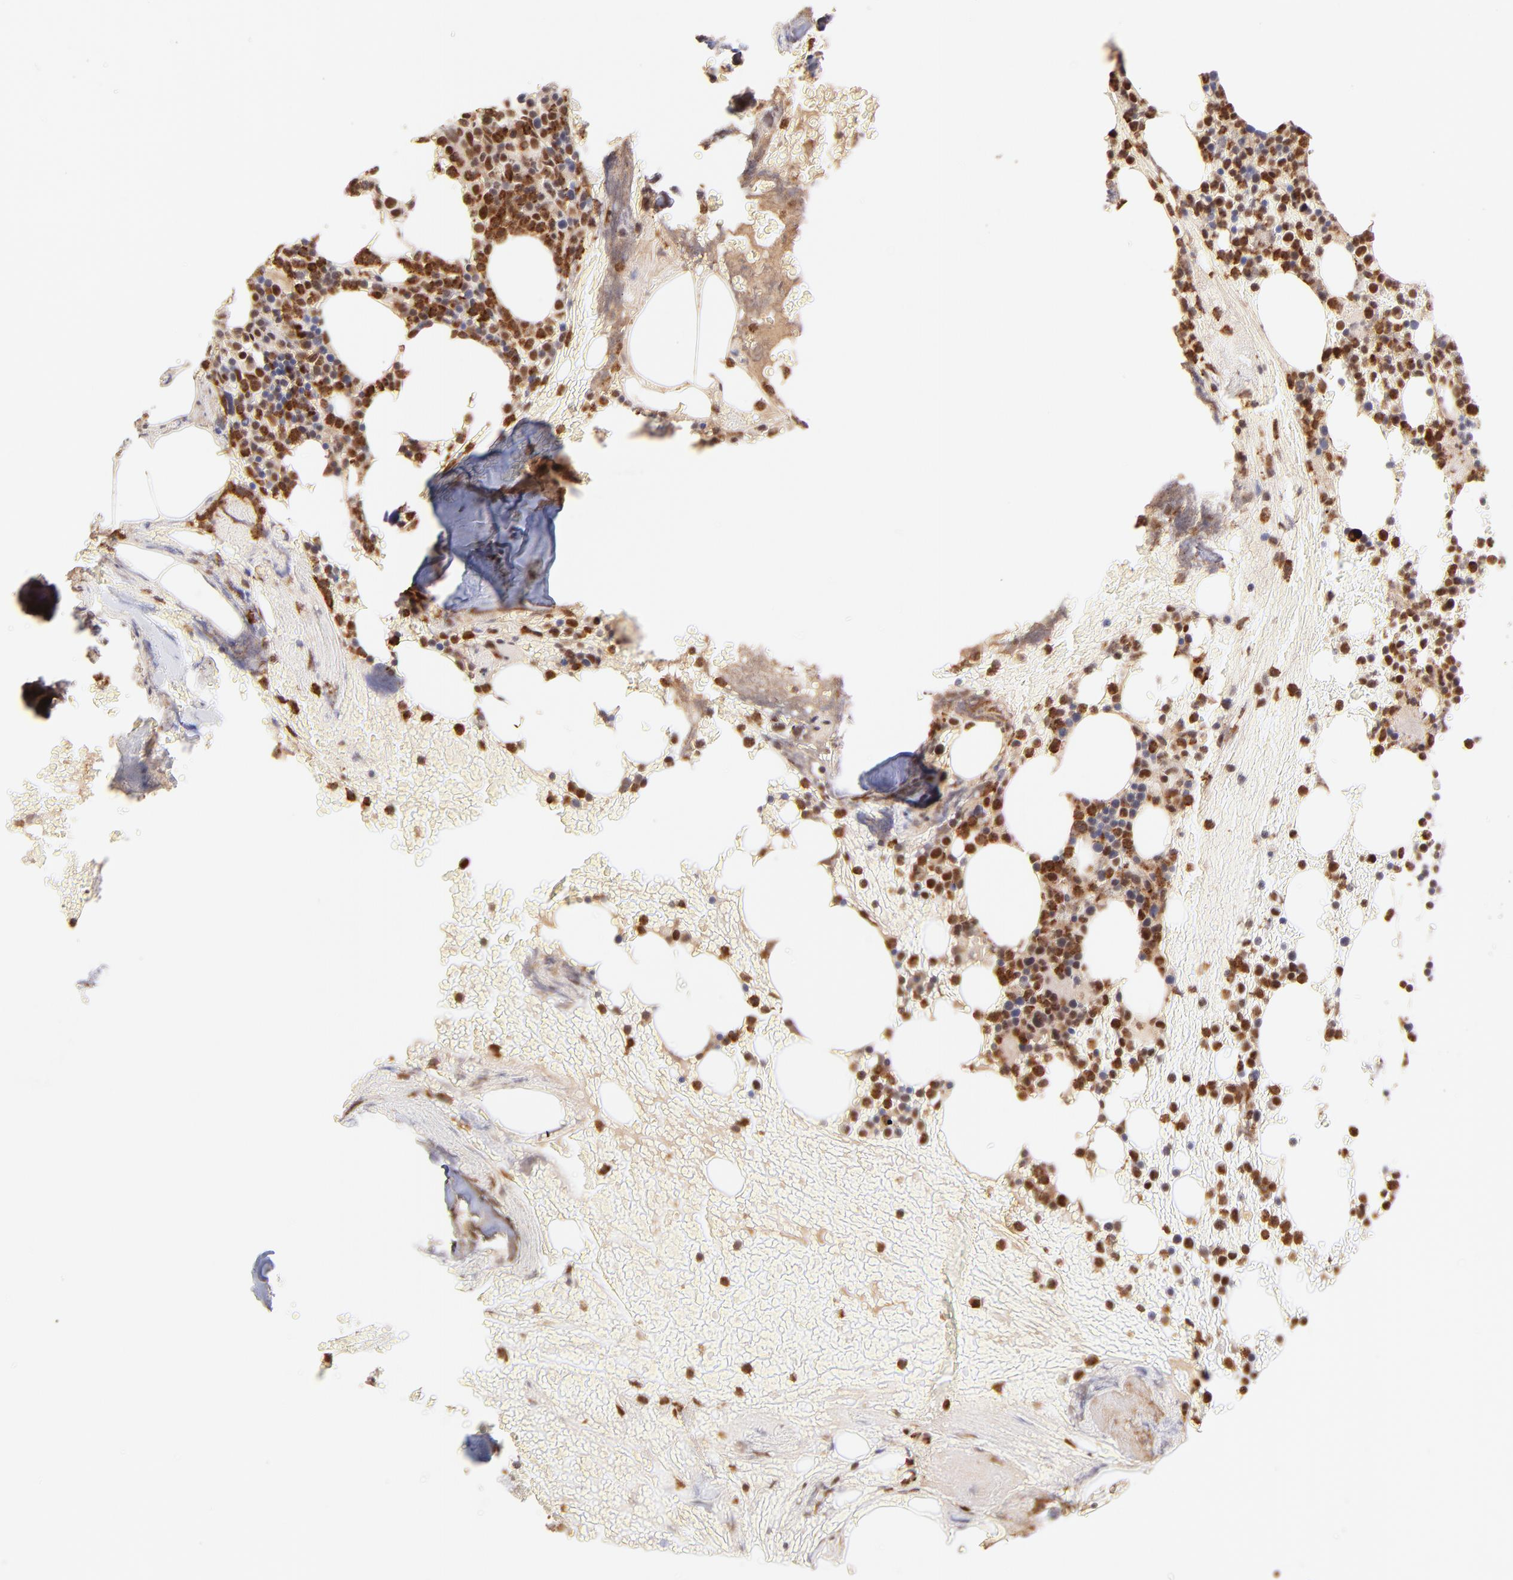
{"staining": {"intensity": "strong", "quantity": "25%-75%", "location": "nuclear"}, "tissue": "bone marrow", "cell_type": "Hematopoietic cells", "image_type": "normal", "snomed": [{"axis": "morphology", "description": "Normal tissue, NOS"}, {"axis": "topography", "description": "Bone marrow"}], "caption": "Bone marrow stained with immunohistochemistry demonstrates strong nuclear positivity in approximately 25%-75% of hematopoietic cells.", "gene": "MED12", "patient": {"sex": "female", "age": 66}}